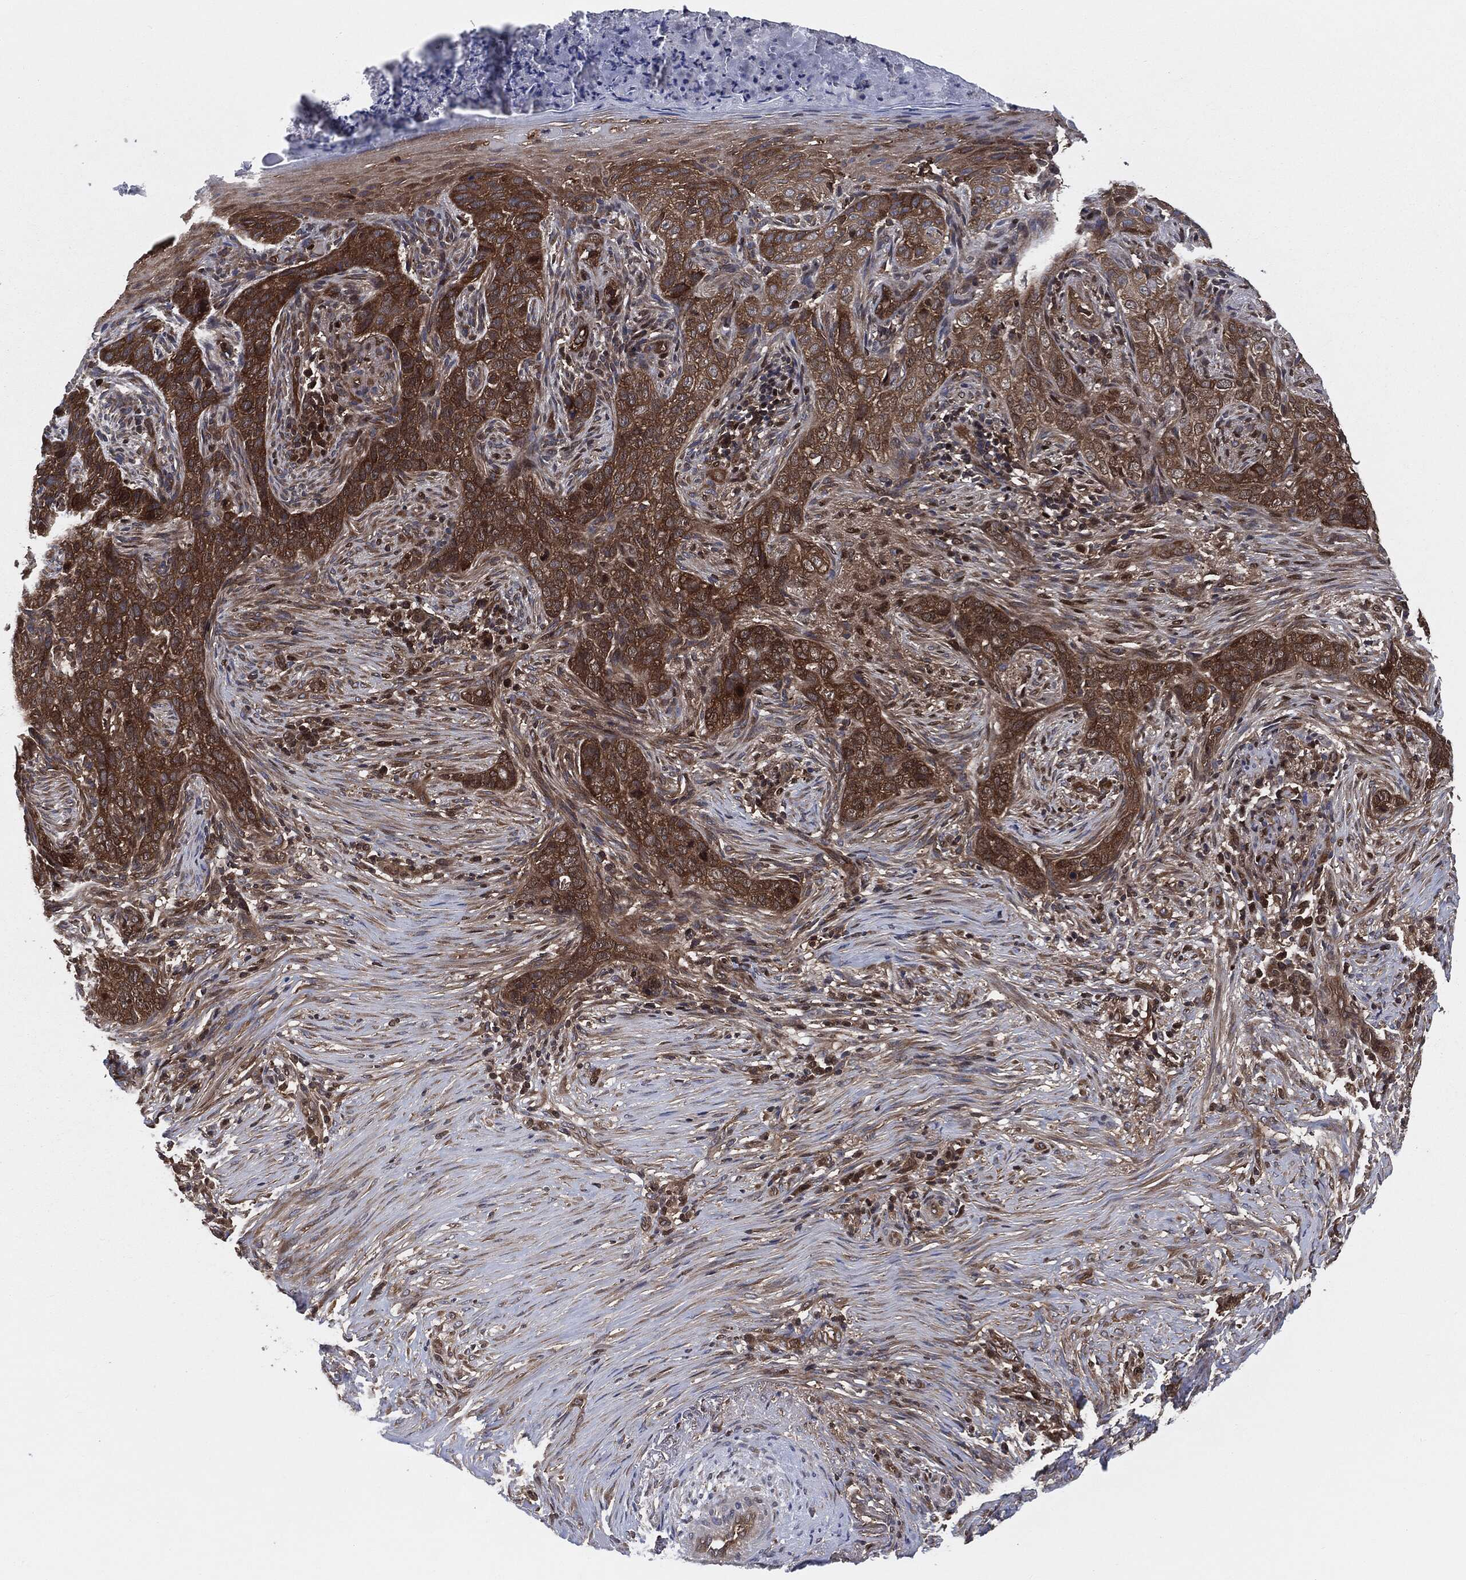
{"staining": {"intensity": "strong", "quantity": ">75%", "location": "cytoplasmic/membranous"}, "tissue": "skin cancer", "cell_type": "Tumor cells", "image_type": "cancer", "snomed": [{"axis": "morphology", "description": "Squamous cell carcinoma, NOS"}, {"axis": "topography", "description": "Skin"}], "caption": "Immunohistochemical staining of squamous cell carcinoma (skin) reveals strong cytoplasmic/membranous protein positivity in approximately >75% of tumor cells. (DAB = brown stain, brightfield microscopy at high magnification).", "gene": "XPNPEP1", "patient": {"sex": "male", "age": 88}}